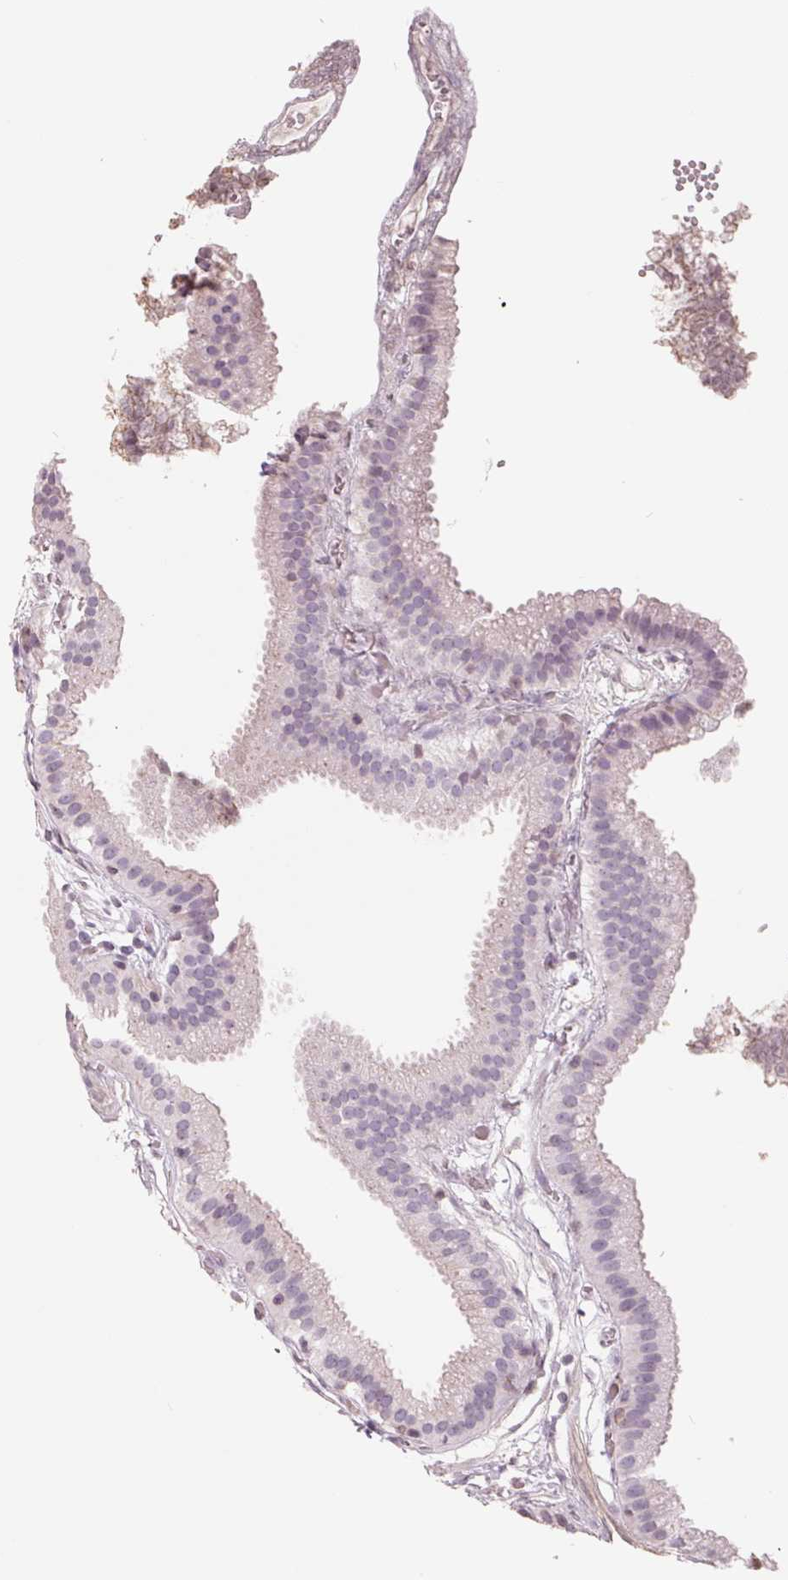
{"staining": {"intensity": "negative", "quantity": "none", "location": "none"}, "tissue": "gallbladder", "cell_type": "Glandular cells", "image_type": "normal", "snomed": [{"axis": "morphology", "description": "Normal tissue, NOS"}, {"axis": "topography", "description": "Gallbladder"}], "caption": "Gallbladder was stained to show a protein in brown. There is no significant positivity in glandular cells. The staining was performed using DAB (3,3'-diaminobenzidine) to visualize the protein expression in brown, while the nuclei were stained in blue with hematoxylin (Magnification: 20x).", "gene": "FTCD", "patient": {"sex": "female", "age": 63}}